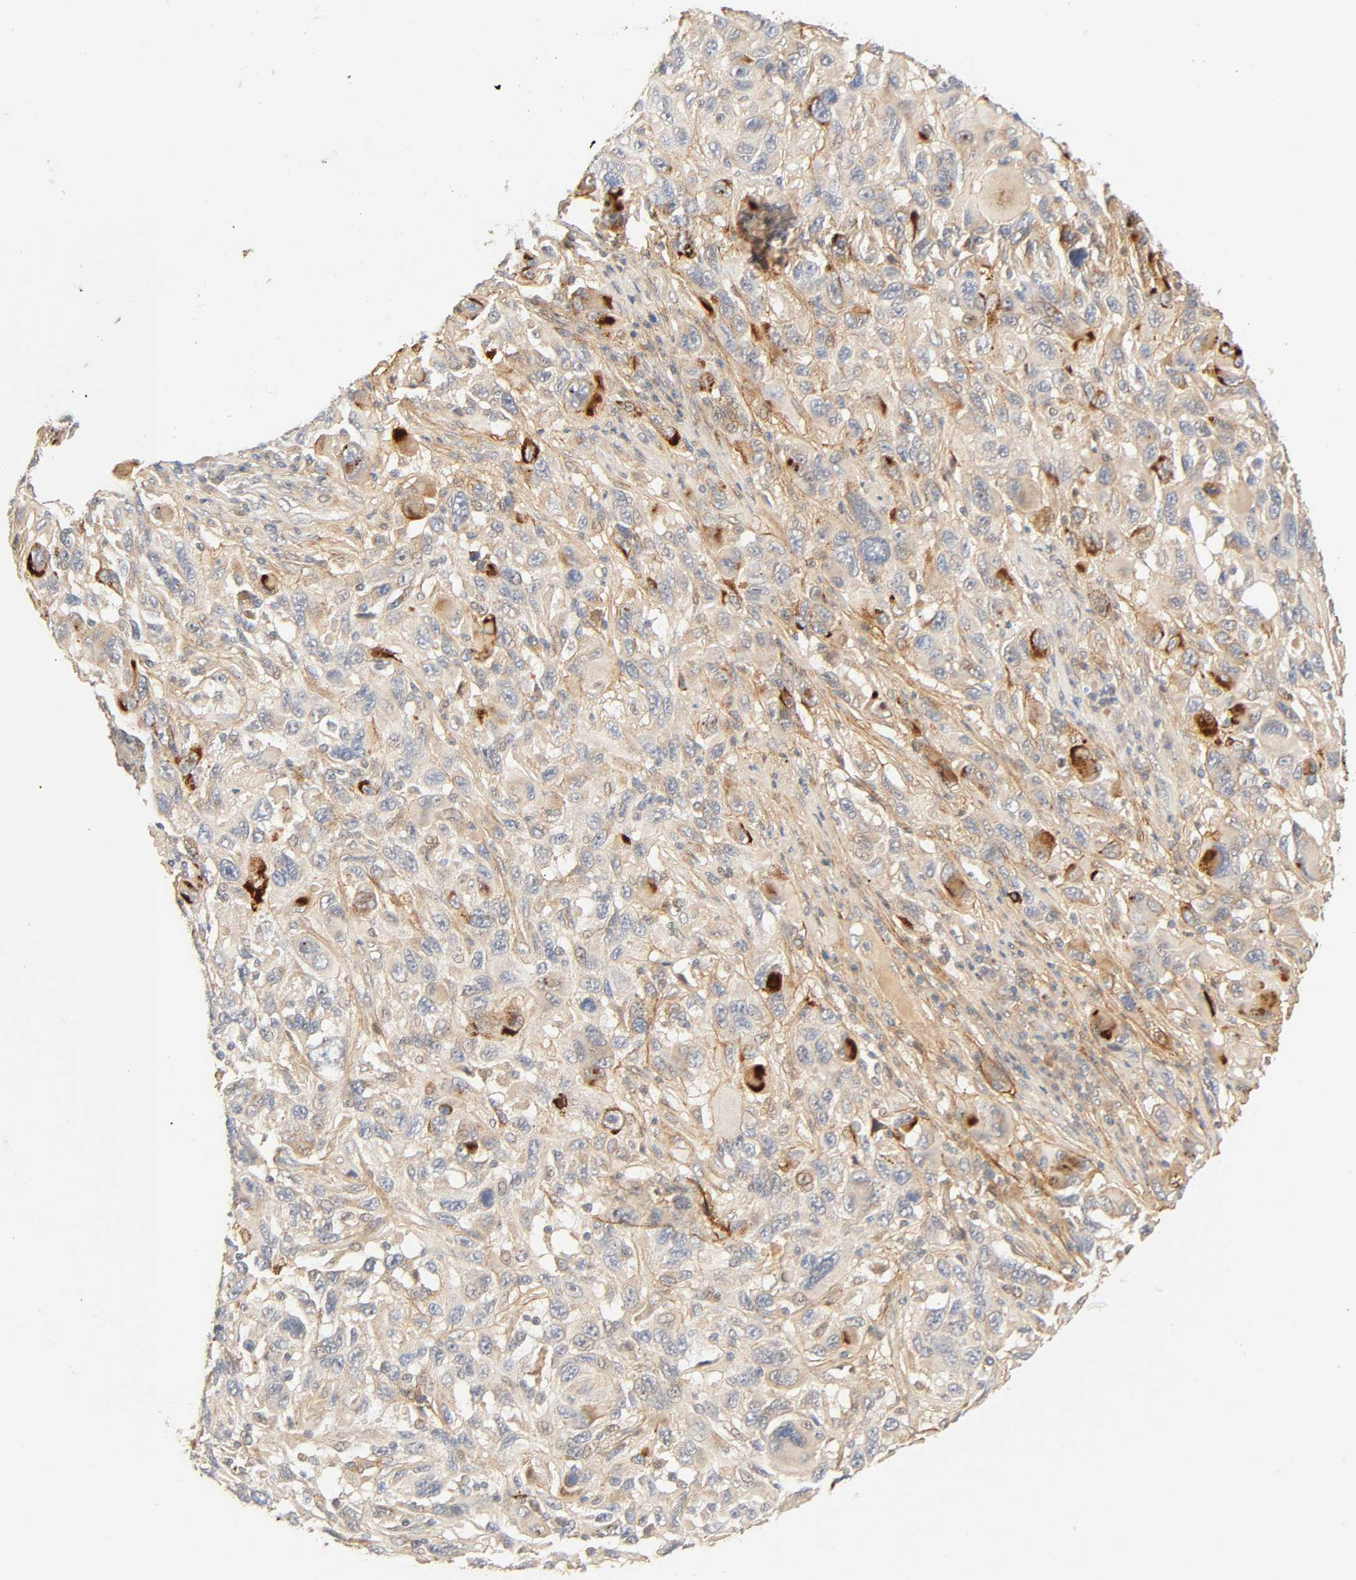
{"staining": {"intensity": "weak", "quantity": "25%-75%", "location": "cytoplasmic/membranous"}, "tissue": "melanoma", "cell_type": "Tumor cells", "image_type": "cancer", "snomed": [{"axis": "morphology", "description": "Malignant melanoma, NOS"}, {"axis": "topography", "description": "Skin"}], "caption": "Weak cytoplasmic/membranous positivity is present in approximately 25%-75% of tumor cells in melanoma.", "gene": "CACNA1G", "patient": {"sex": "male", "age": 53}}